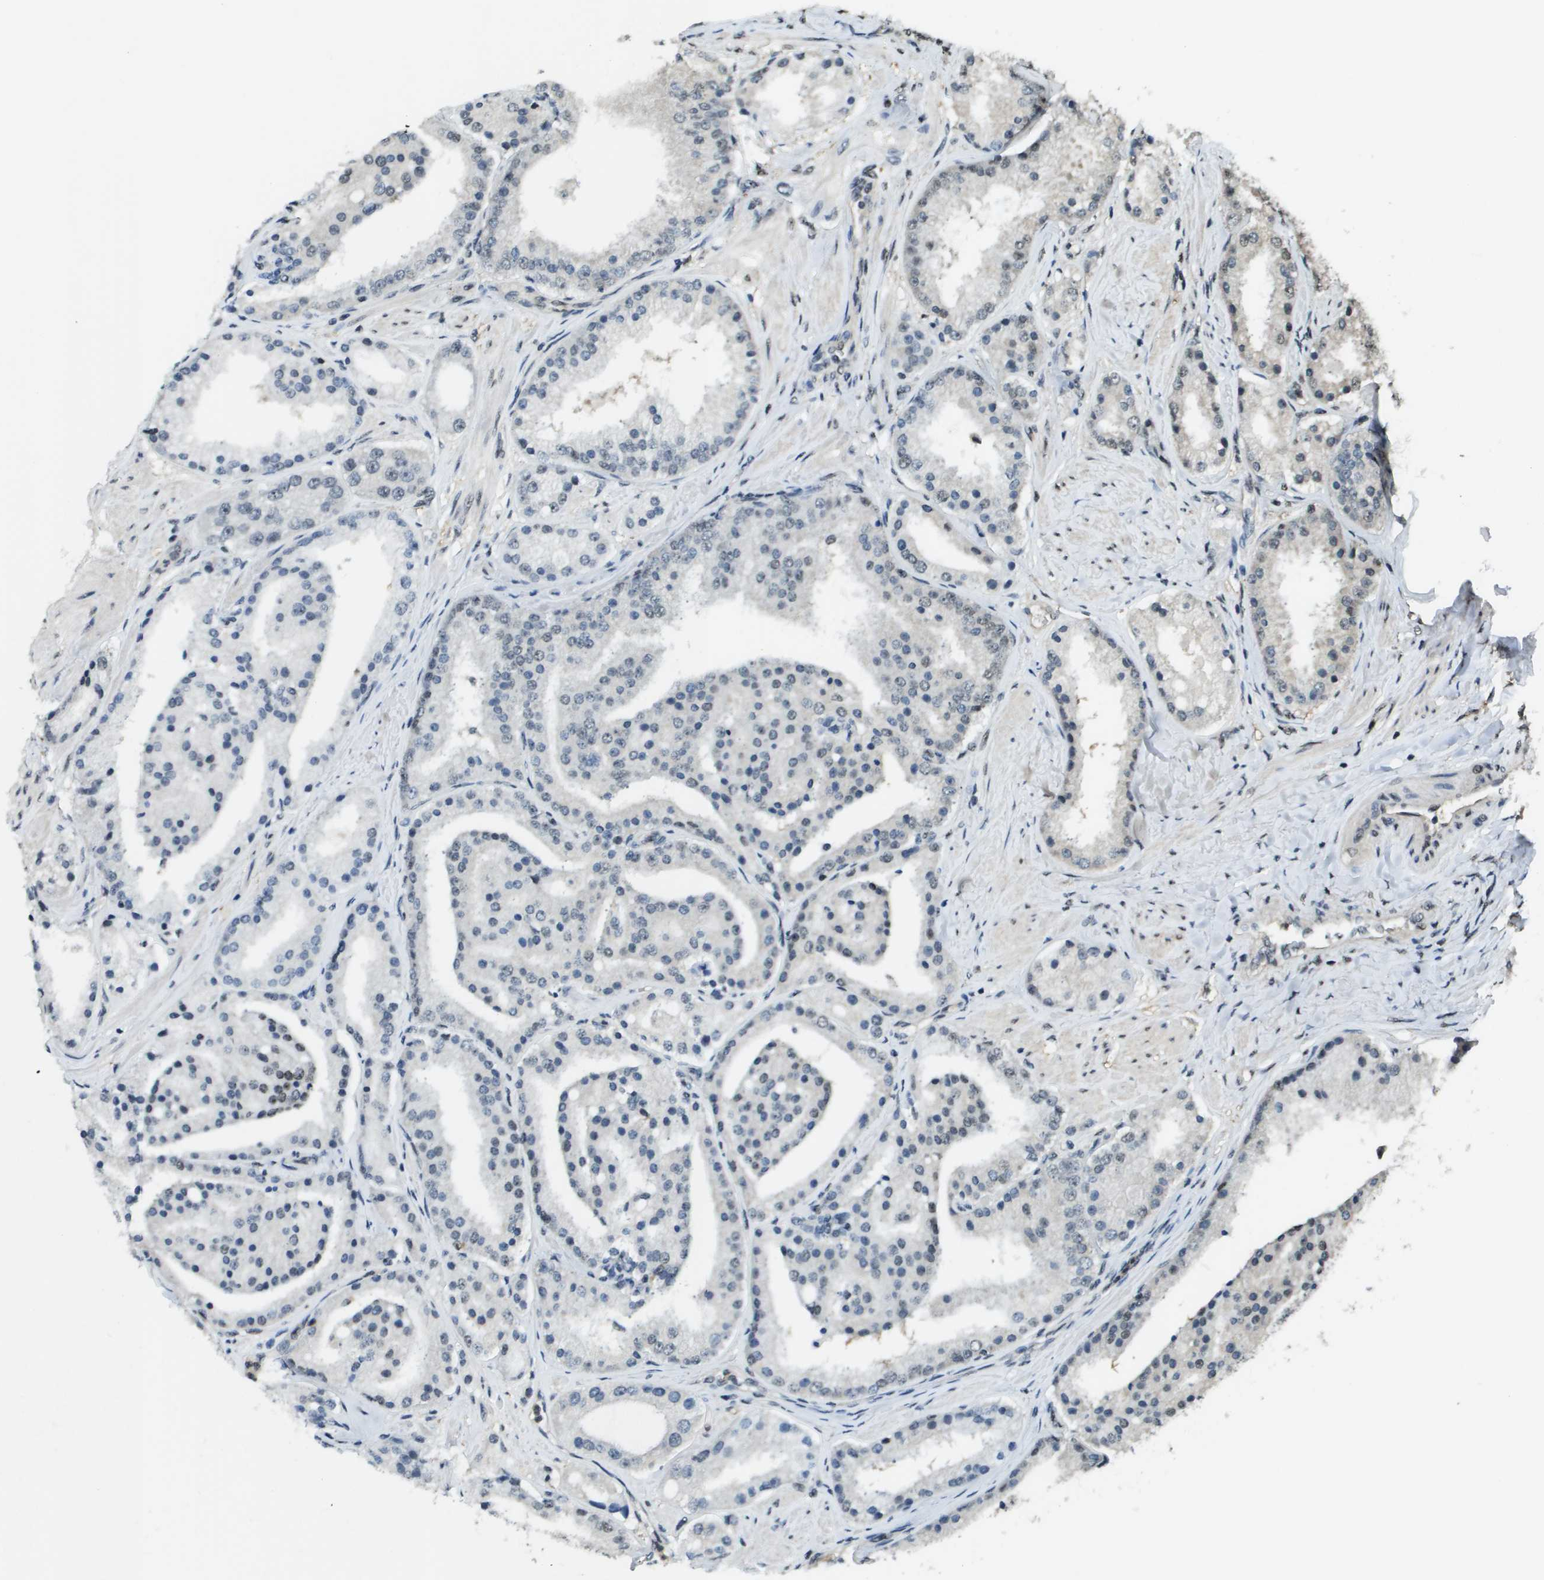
{"staining": {"intensity": "weak", "quantity": "<25%", "location": "nuclear"}, "tissue": "prostate cancer", "cell_type": "Tumor cells", "image_type": "cancer", "snomed": [{"axis": "morphology", "description": "Adenocarcinoma, Low grade"}, {"axis": "topography", "description": "Prostate"}], "caption": "Histopathology image shows no significant protein positivity in tumor cells of prostate cancer (low-grade adenocarcinoma). (DAB immunohistochemistry with hematoxylin counter stain).", "gene": "SP100", "patient": {"sex": "male", "age": 63}}